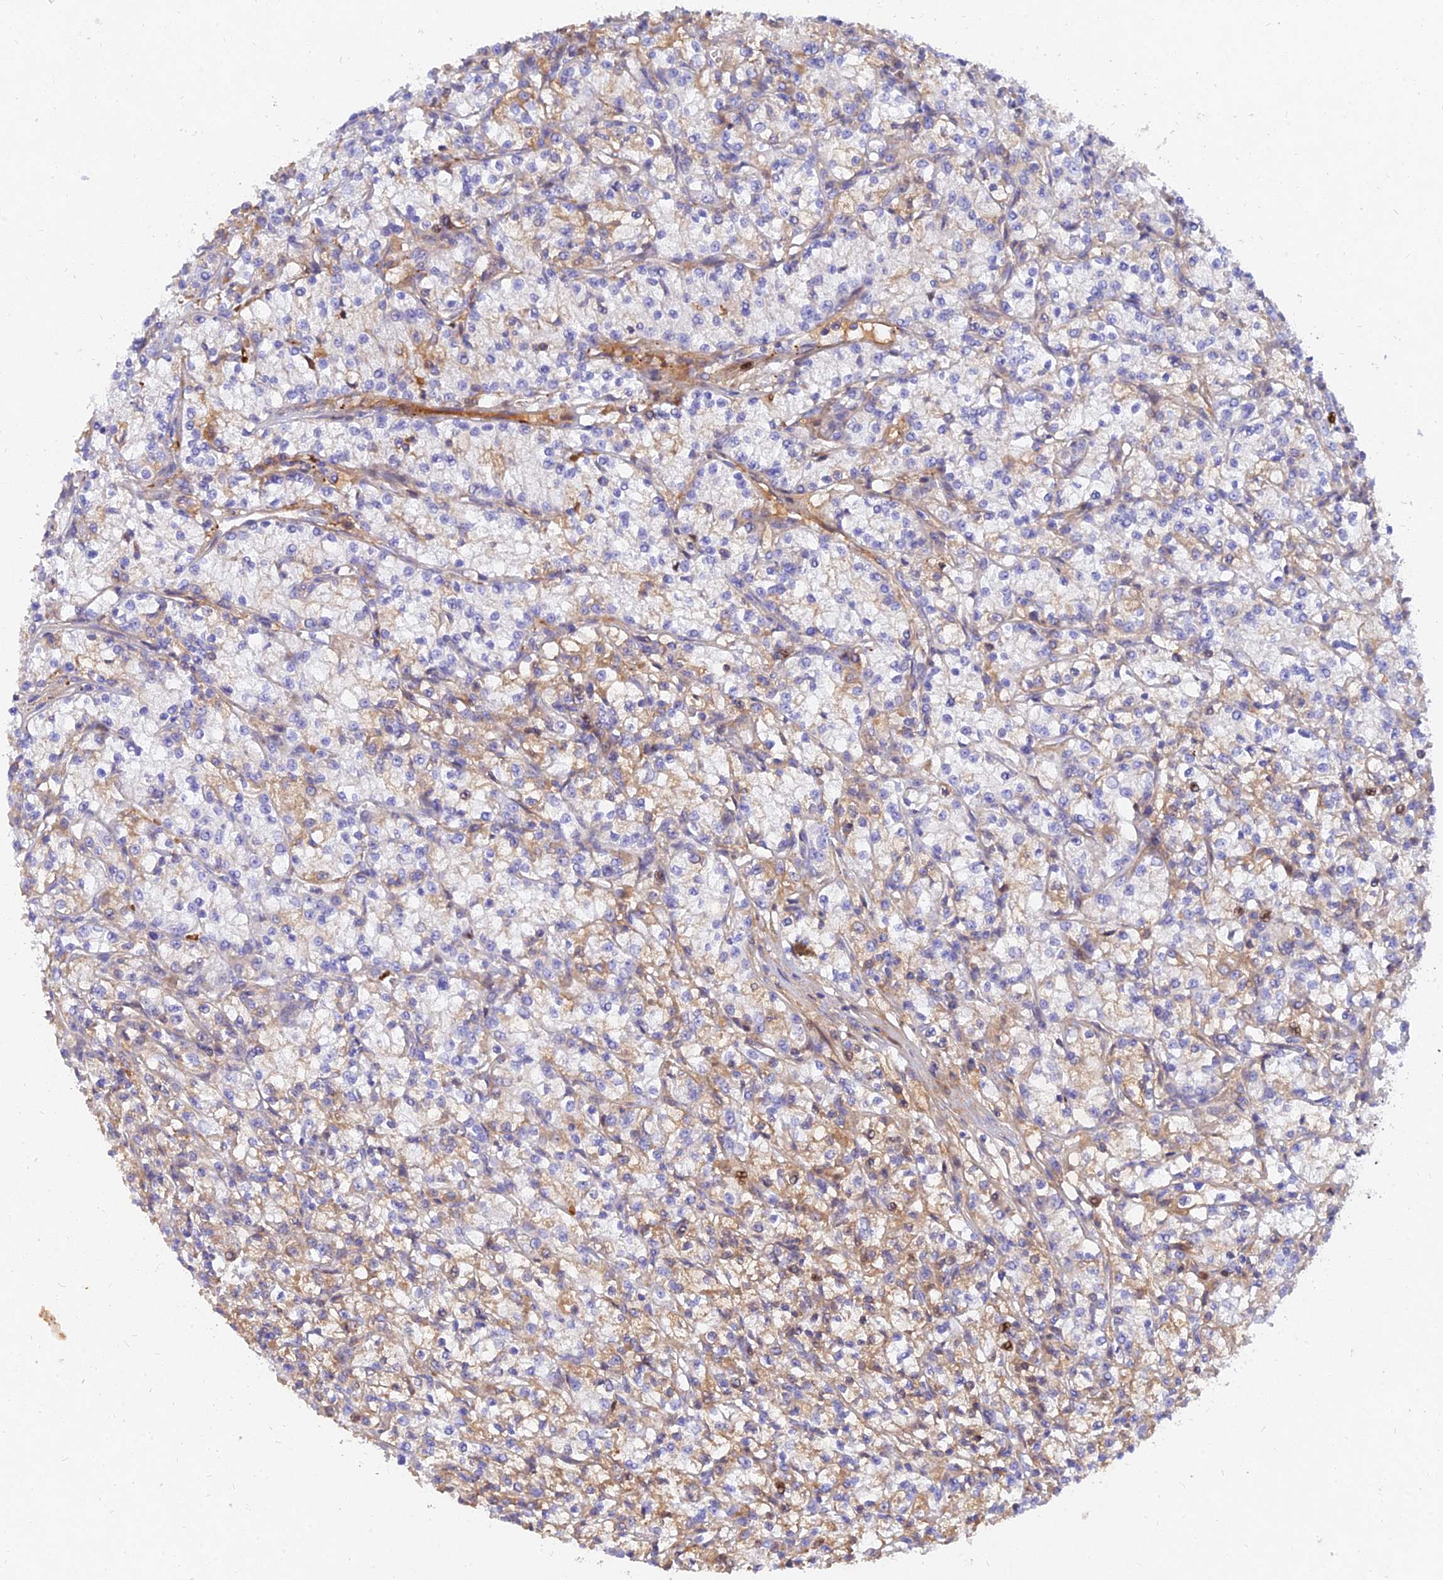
{"staining": {"intensity": "weak", "quantity": "<25%", "location": "cytoplasmic/membranous"}, "tissue": "renal cancer", "cell_type": "Tumor cells", "image_type": "cancer", "snomed": [{"axis": "morphology", "description": "Adenocarcinoma, NOS"}, {"axis": "topography", "description": "Kidney"}], "caption": "Immunohistochemical staining of renal adenocarcinoma demonstrates no significant expression in tumor cells. (DAB (3,3'-diaminobenzidine) immunohistochemistry (IHC) with hematoxylin counter stain).", "gene": "MROH1", "patient": {"sex": "female", "age": 59}}